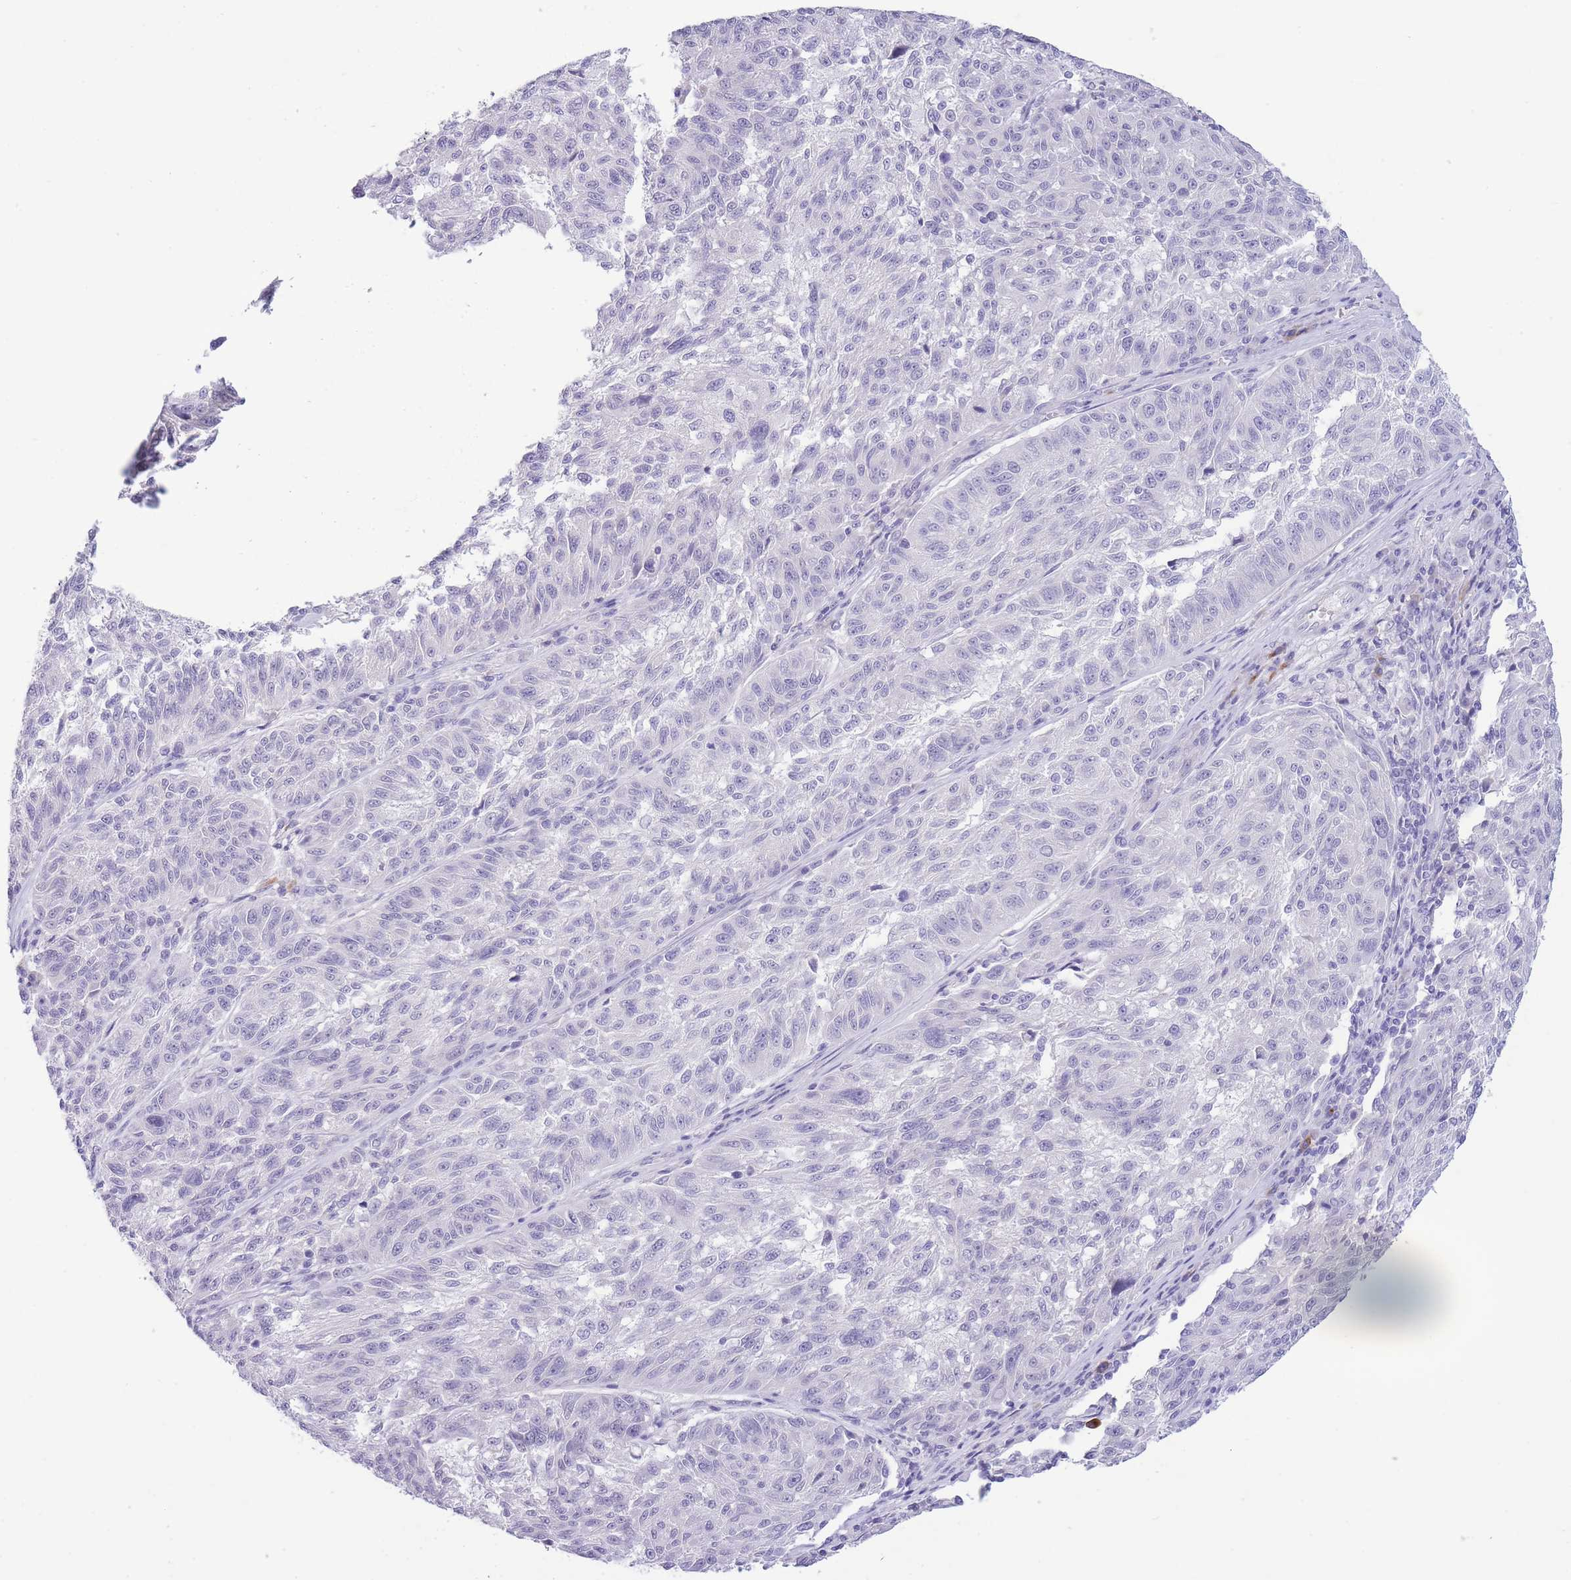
{"staining": {"intensity": "negative", "quantity": "none", "location": "none"}, "tissue": "melanoma", "cell_type": "Tumor cells", "image_type": "cancer", "snomed": [{"axis": "morphology", "description": "Malignant melanoma, NOS"}, {"axis": "topography", "description": "Skin"}], "caption": "A histopathology image of human melanoma is negative for staining in tumor cells.", "gene": "ASAP3", "patient": {"sex": "male", "age": 53}}